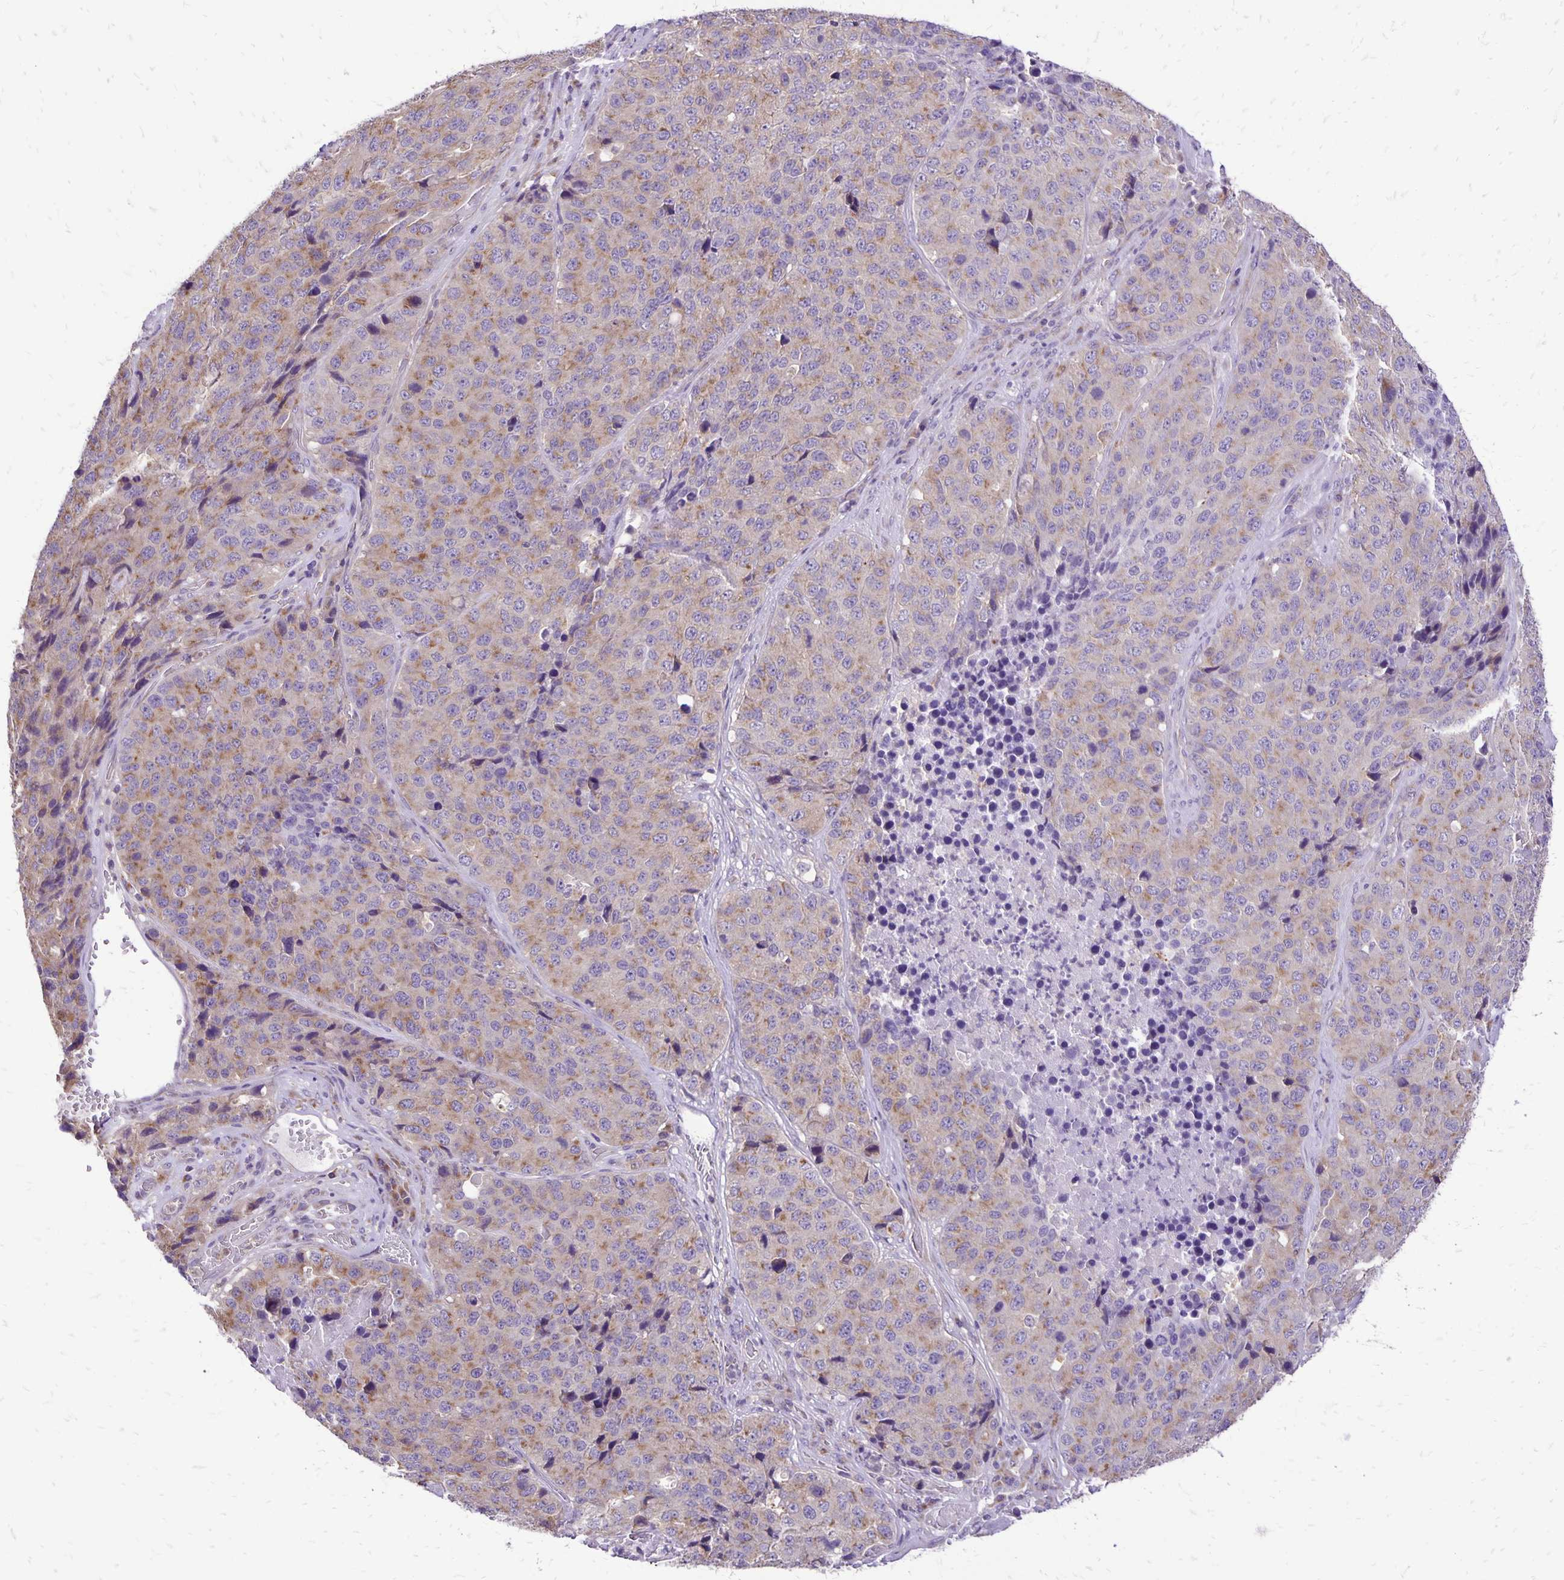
{"staining": {"intensity": "weak", "quantity": ">75%", "location": "cytoplasmic/membranous"}, "tissue": "stomach cancer", "cell_type": "Tumor cells", "image_type": "cancer", "snomed": [{"axis": "morphology", "description": "Adenocarcinoma, NOS"}, {"axis": "topography", "description": "Stomach"}], "caption": "The histopathology image exhibits a brown stain indicating the presence of a protein in the cytoplasmic/membranous of tumor cells in stomach cancer.", "gene": "EIF5A", "patient": {"sex": "male", "age": 71}}